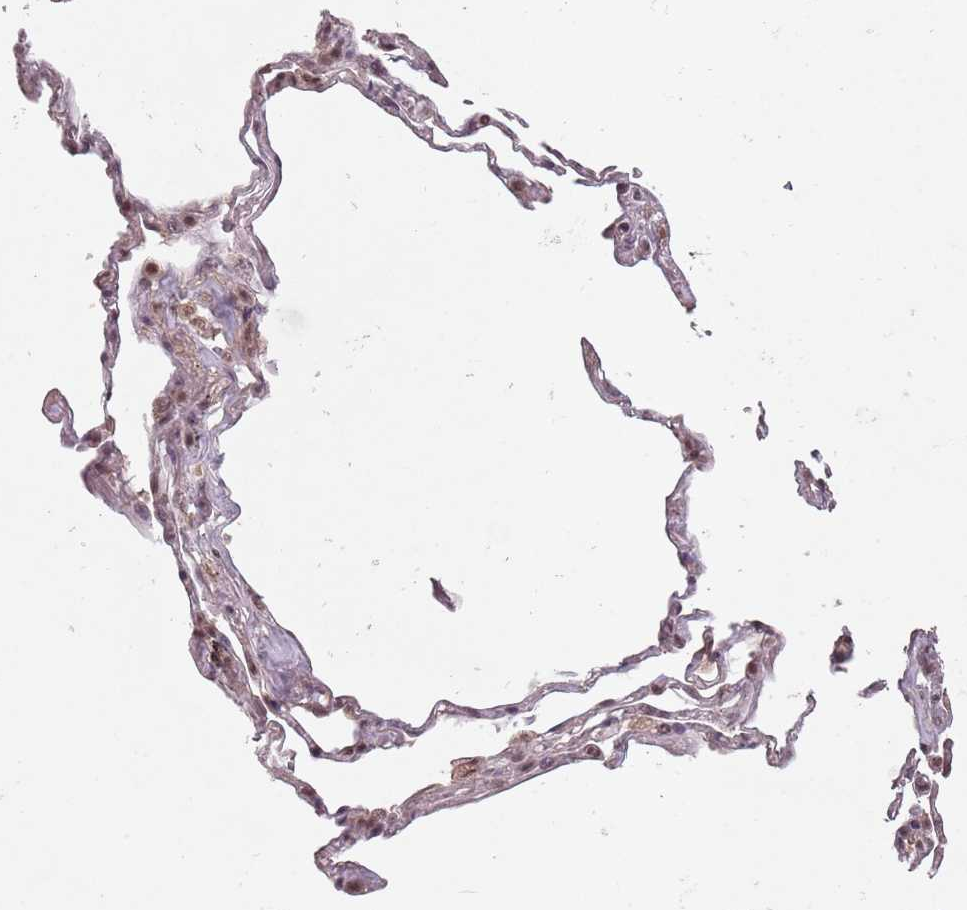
{"staining": {"intensity": "moderate", "quantity": ">75%", "location": "nuclear"}, "tissue": "adipose tissue", "cell_type": "Adipocytes", "image_type": "normal", "snomed": [{"axis": "morphology", "description": "Normal tissue, NOS"}, {"axis": "topography", "description": "Lymph node"}, {"axis": "topography", "description": "Bronchus"}], "caption": "The micrograph demonstrates staining of unremarkable adipose tissue, revealing moderate nuclear protein expression (brown color) within adipocytes.", "gene": "NCBP1", "patient": {"sex": "male", "age": 63}}